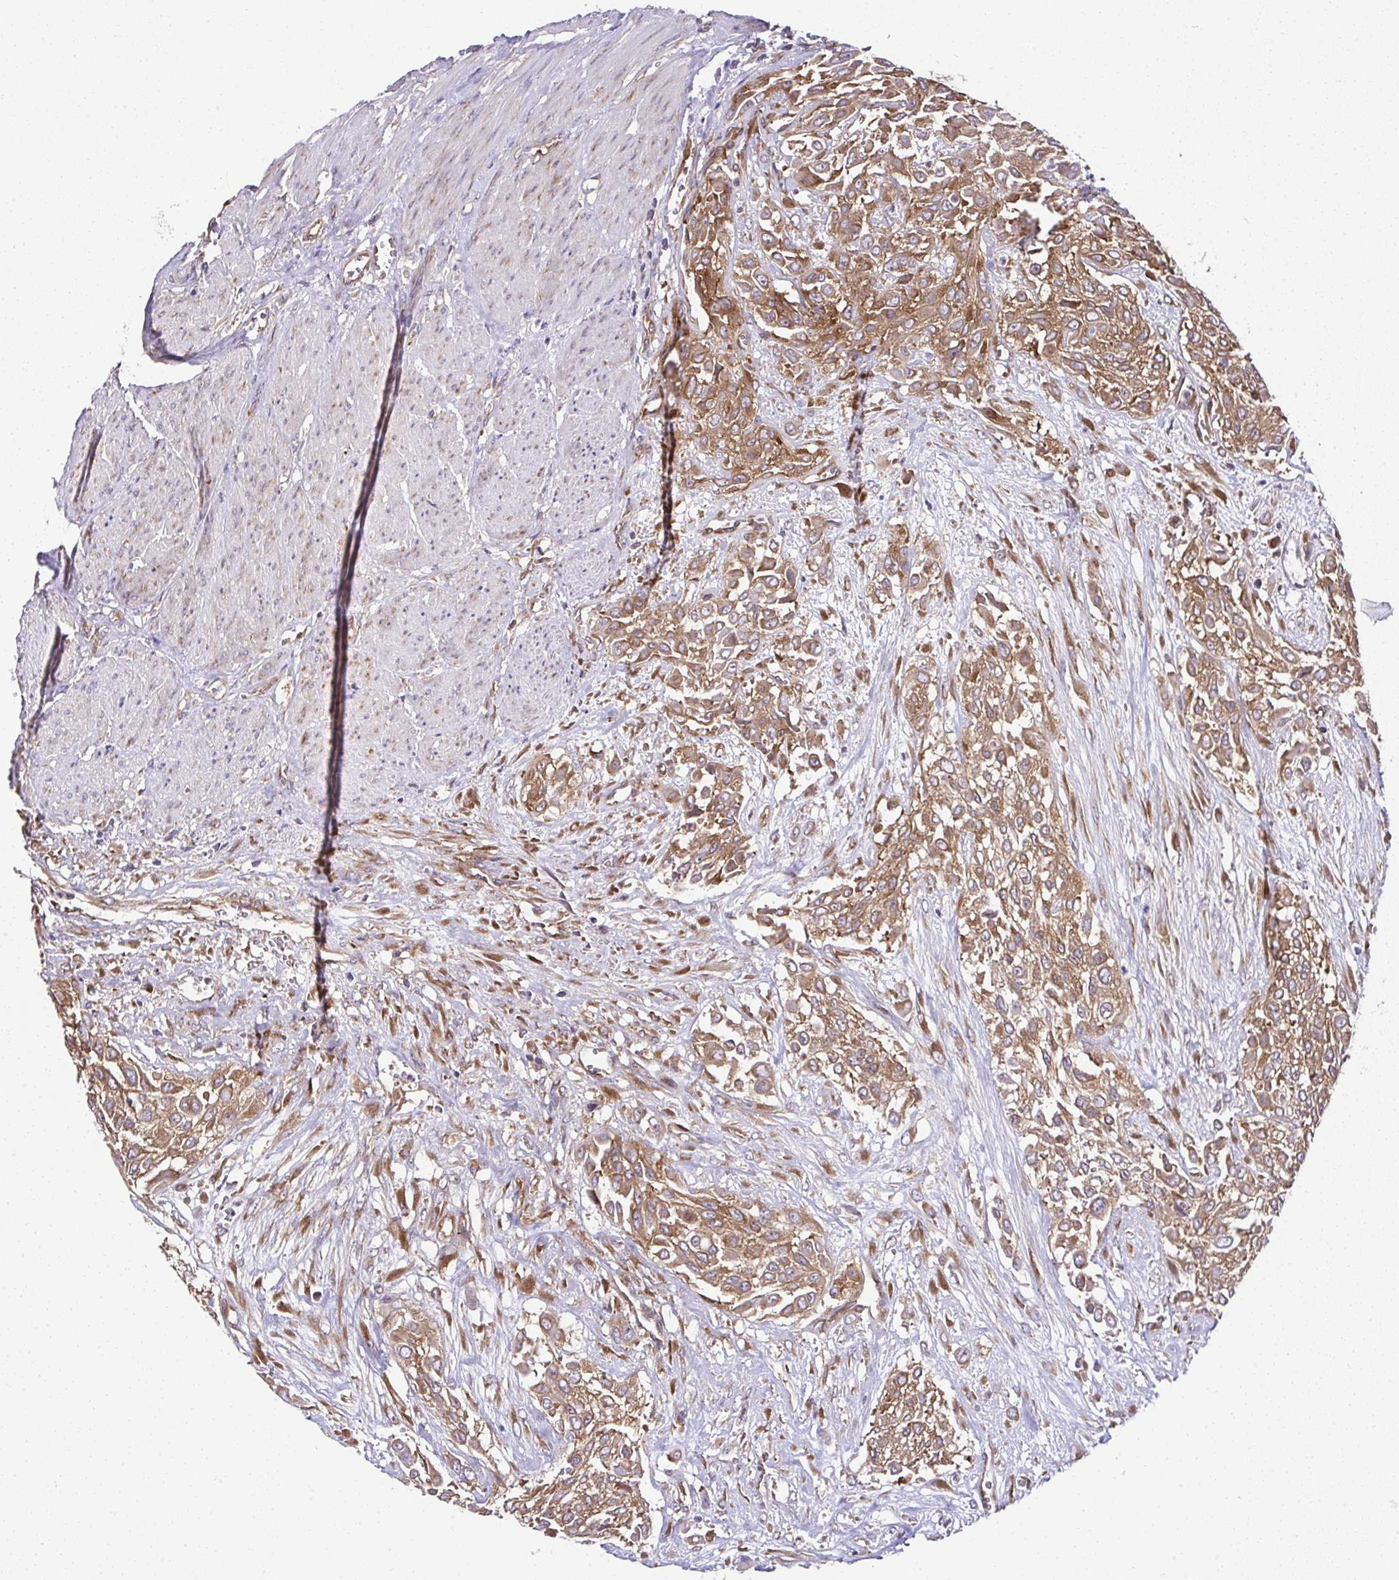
{"staining": {"intensity": "moderate", "quantity": ">75%", "location": "cytoplasmic/membranous"}, "tissue": "urothelial cancer", "cell_type": "Tumor cells", "image_type": "cancer", "snomed": [{"axis": "morphology", "description": "Urothelial carcinoma, High grade"}, {"axis": "topography", "description": "Urinary bladder"}], "caption": "Protein positivity by IHC shows moderate cytoplasmic/membranous staining in approximately >75% of tumor cells in urothelial cancer.", "gene": "RPS7", "patient": {"sex": "male", "age": 57}}